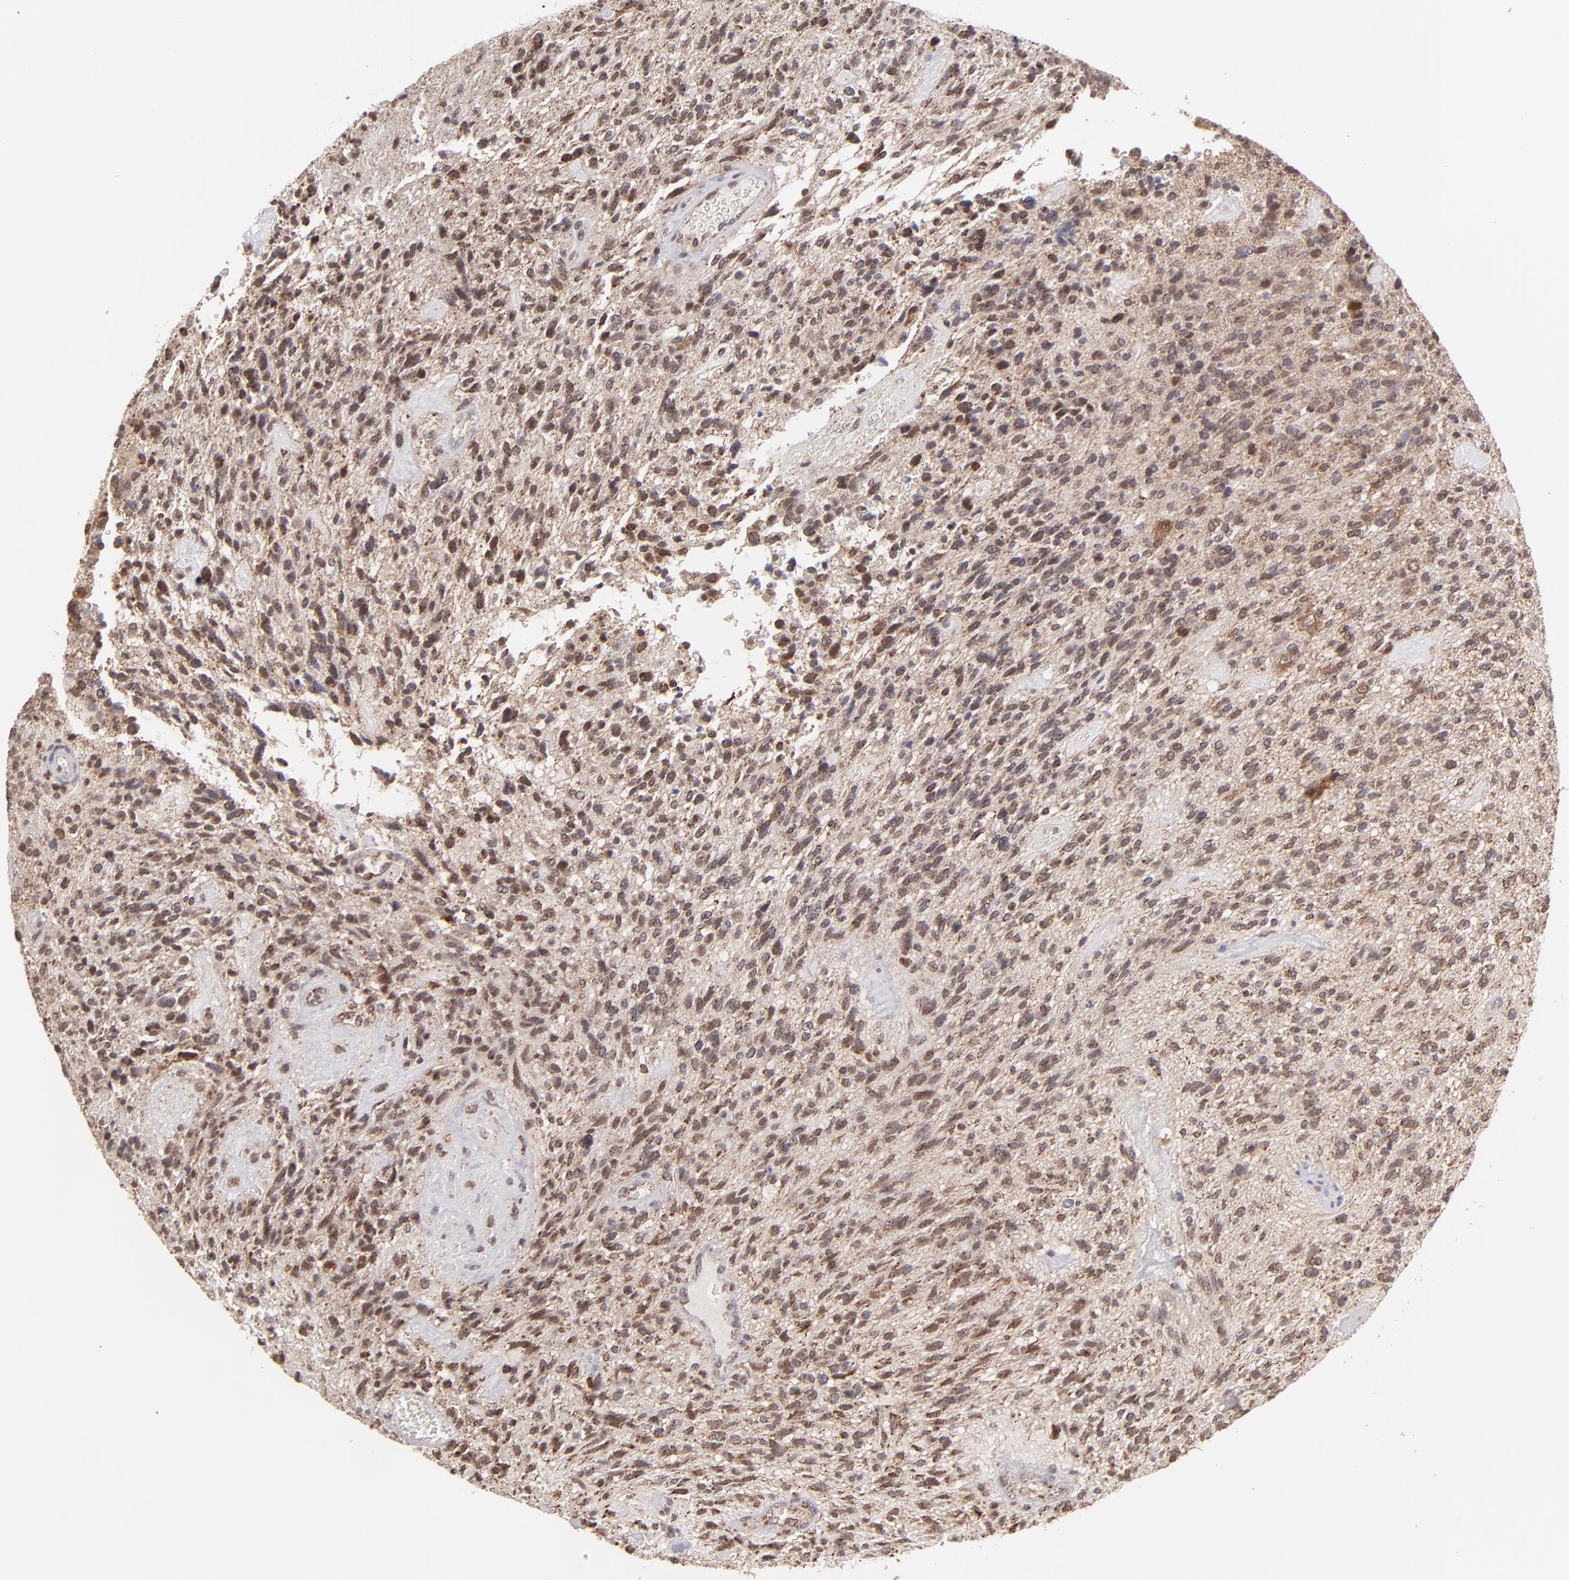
{"staining": {"intensity": "moderate", "quantity": "25%-75%", "location": "cytoplasmic/membranous,nuclear"}, "tissue": "glioma", "cell_type": "Tumor cells", "image_type": "cancer", "snomed": [{"axis": "morphology", "description": "Normal tissue, NOS"}, {"axis": "morphology", "description": "Glioma, malignant, High grade"}, {"axis": "topography", "description": "Cerebral cortex"}], "caption": "Tumor cells display medium levels of moderate cytoplasmic/membranous and nuclear staining in about 25%-75% of cells in malignant high-grade glioma.", "gene": "SLC15A1", "patient": {"sex": "male", "age": 75}}